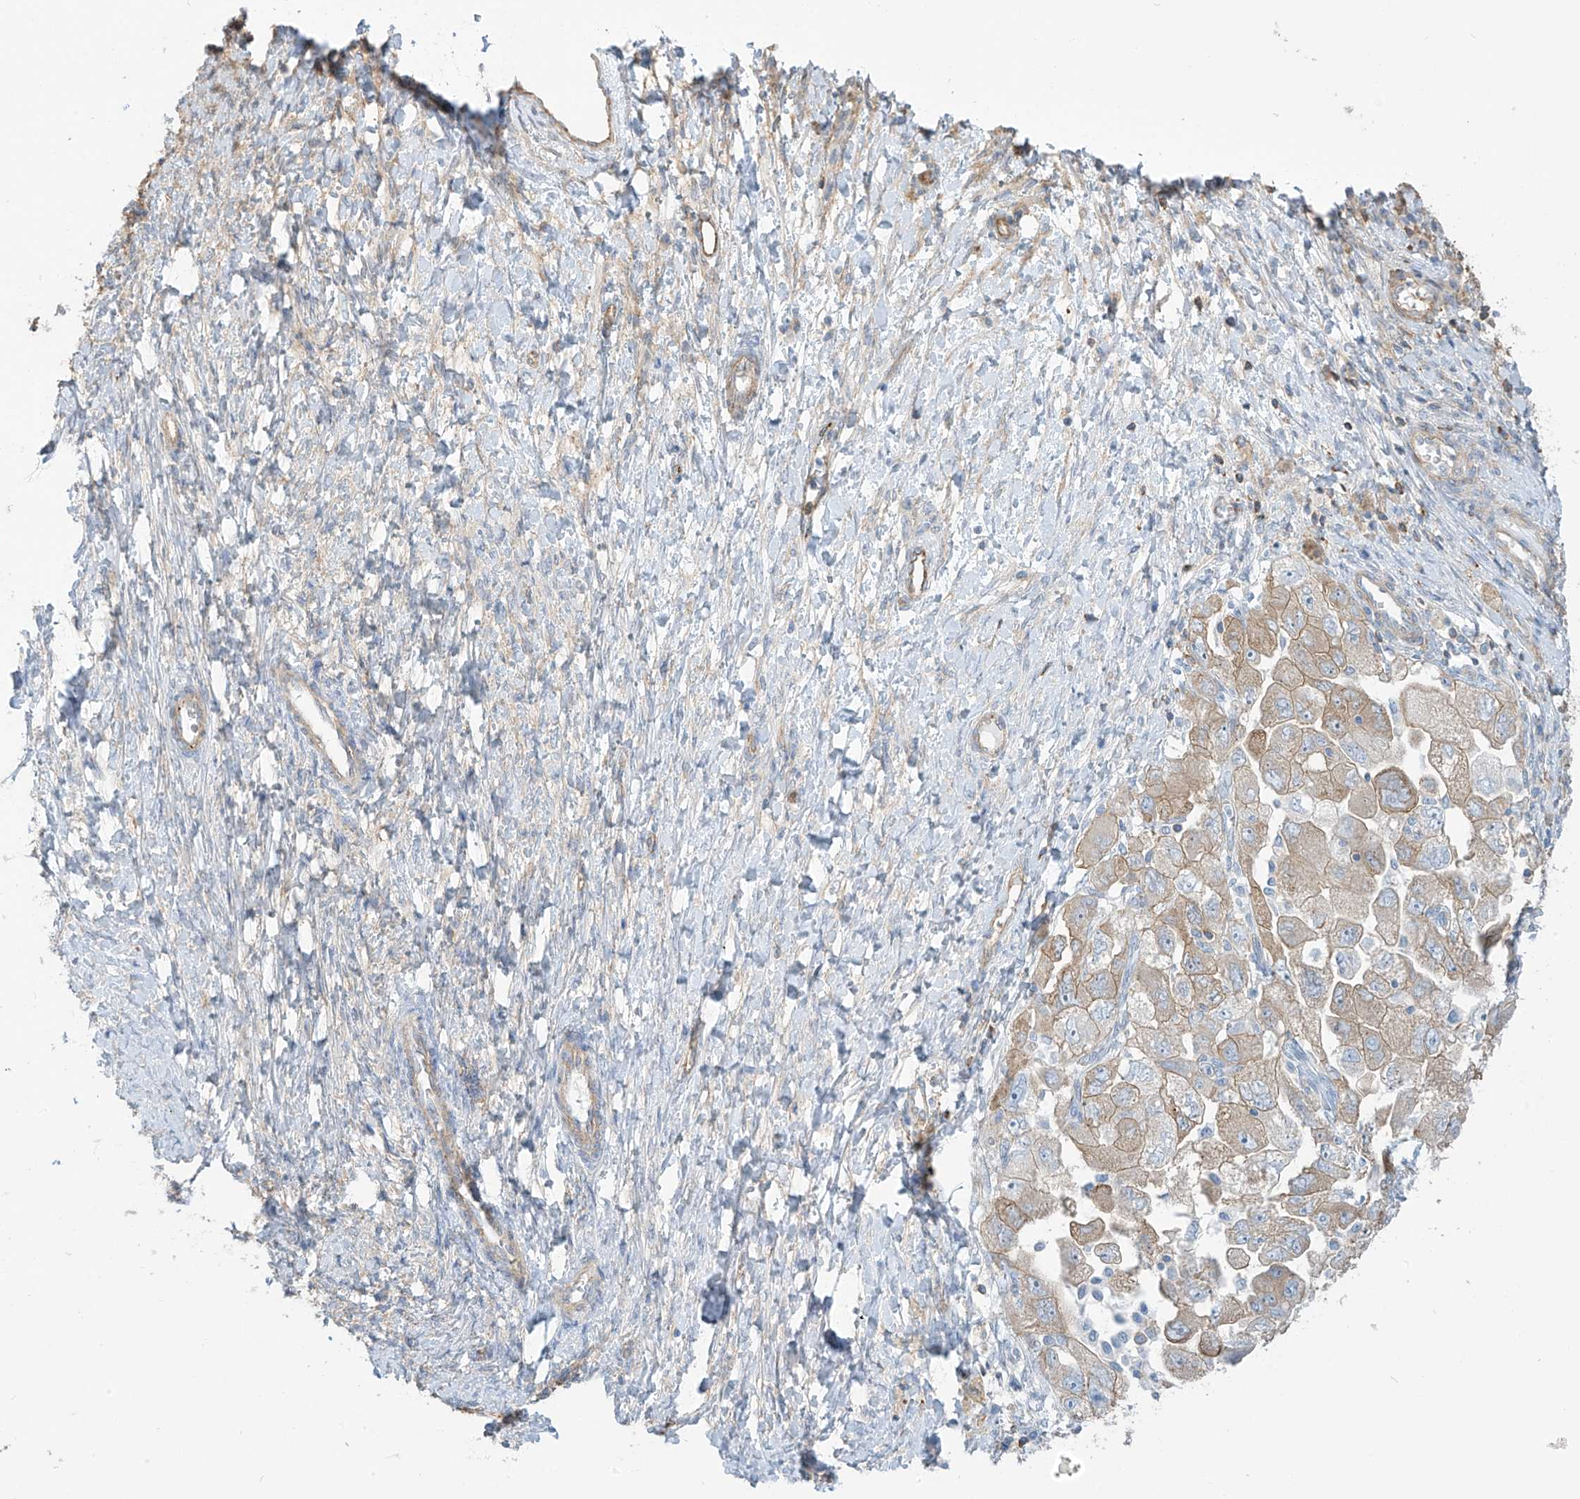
{"staining": {"intensity": "weak", "quantity": "25%-75%", "location": "cytoplasmic/membranous"}, "tissue": "ovarian cancer", "cell_type": "Tumor cells", "image_type": "cancer", "snomed": [{"axis": "morphology", "description": "Carcinoma, NOS"}, {"axis": "morphology", "description": "Cystadenocarcinoma, serous, NOS"}, {"axis": "topography", "description": "Ovary"}], "caption": "This micrograph displays immunohistochemistry (IHC) staining of ovarian serous cystadenocarcinoma, with low weak cytoplasmic/membranous expression in about 25%-75% of tumor cells.", "gene": "ZNF846", "patient": {"sex": "female", "age": 69}}